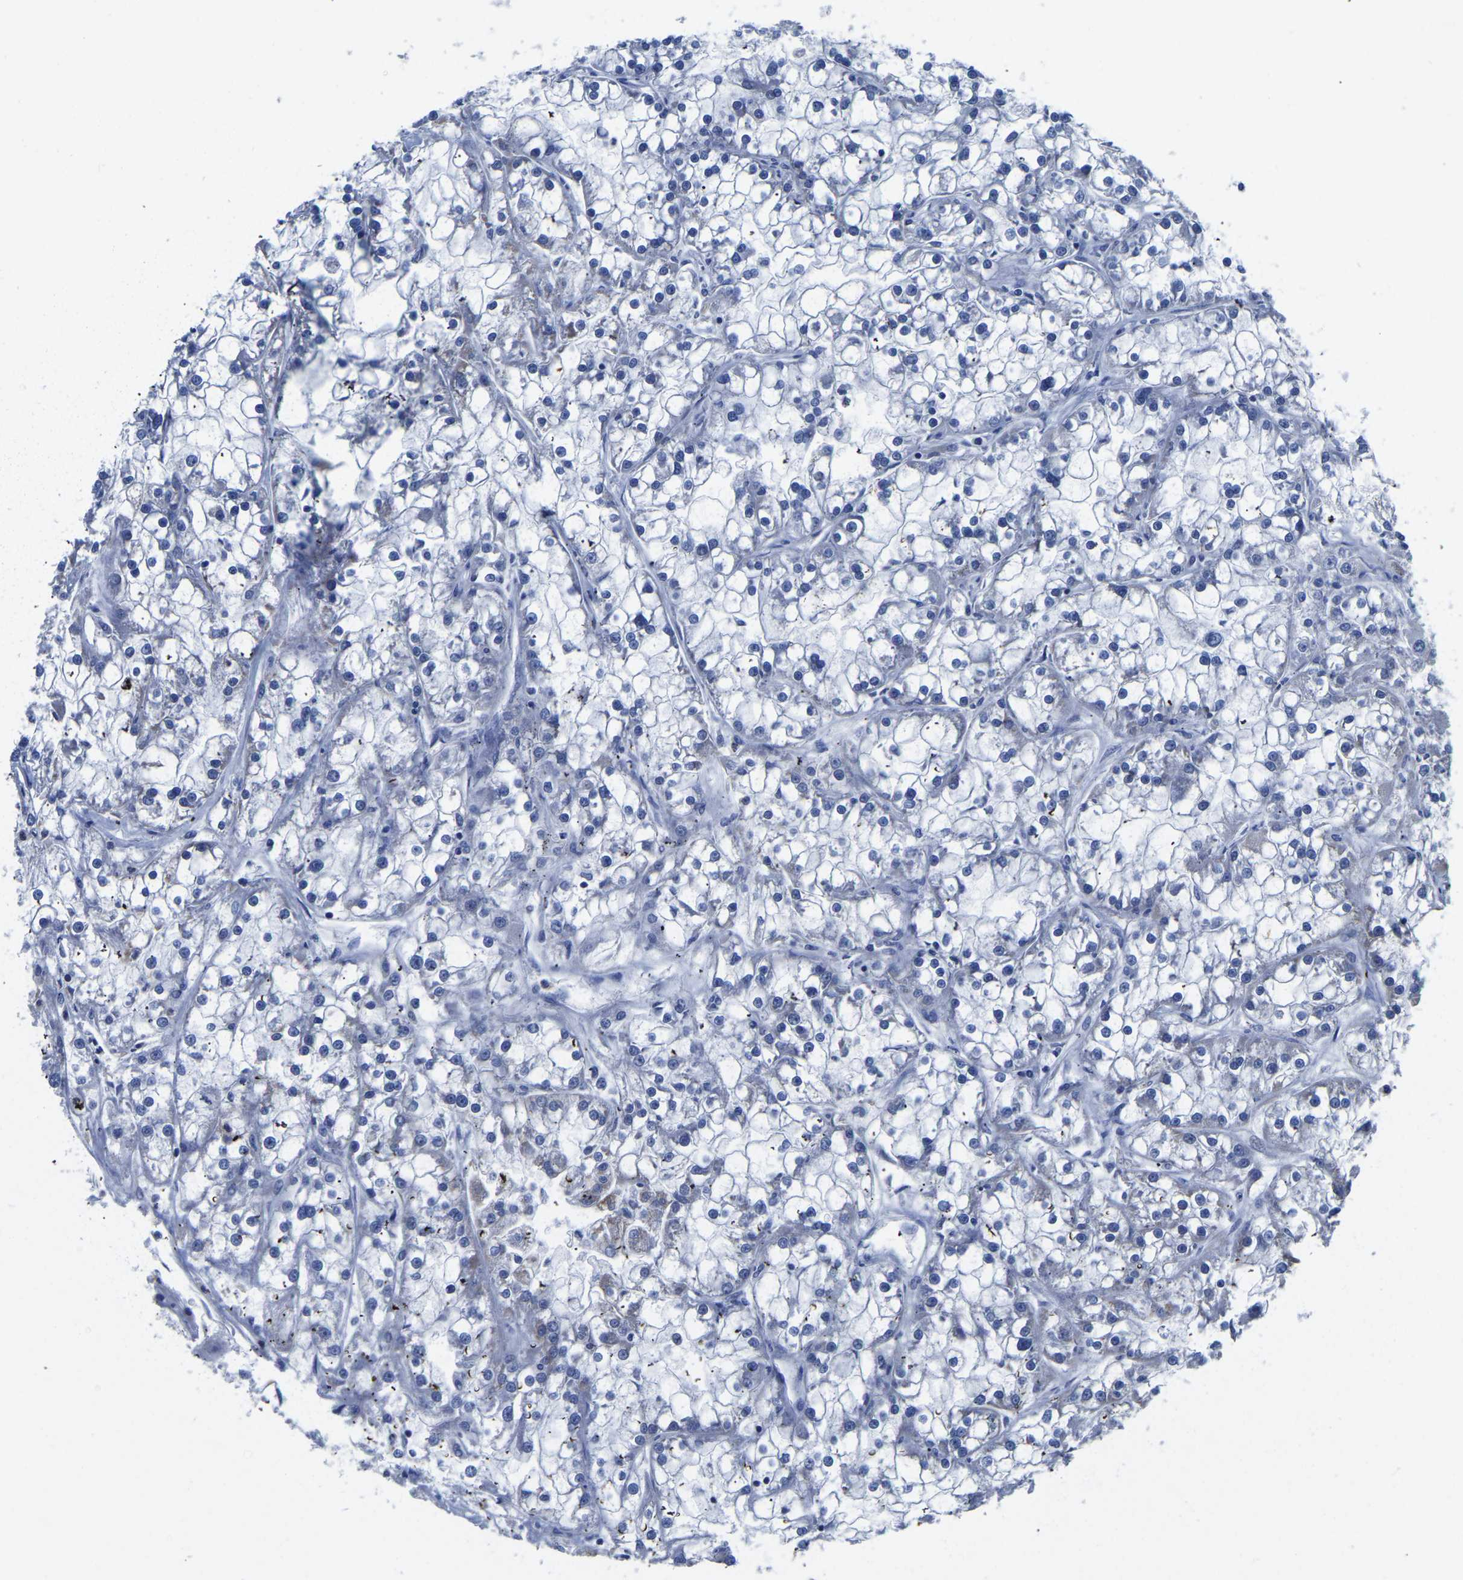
{"staining": {"intensity": "negative", "quantity": "none", "location": "none"}, "tissue": "renal cancer", "cell_type": "Tumor cells", "image_type": "cancer", "snomed": [{"axis": "morphology", "description": "Adenocarcinoma, NOS"}, {"axis": "topography", "description": "Kidney"}], "caption": "An image of adenocarcinoma (renal) stained for a protein reveals no brown staining in tumor cells. Nuclei are stained in blue.", "gene": "FGD5", "patient": {"sex": "female", "age": 52}}